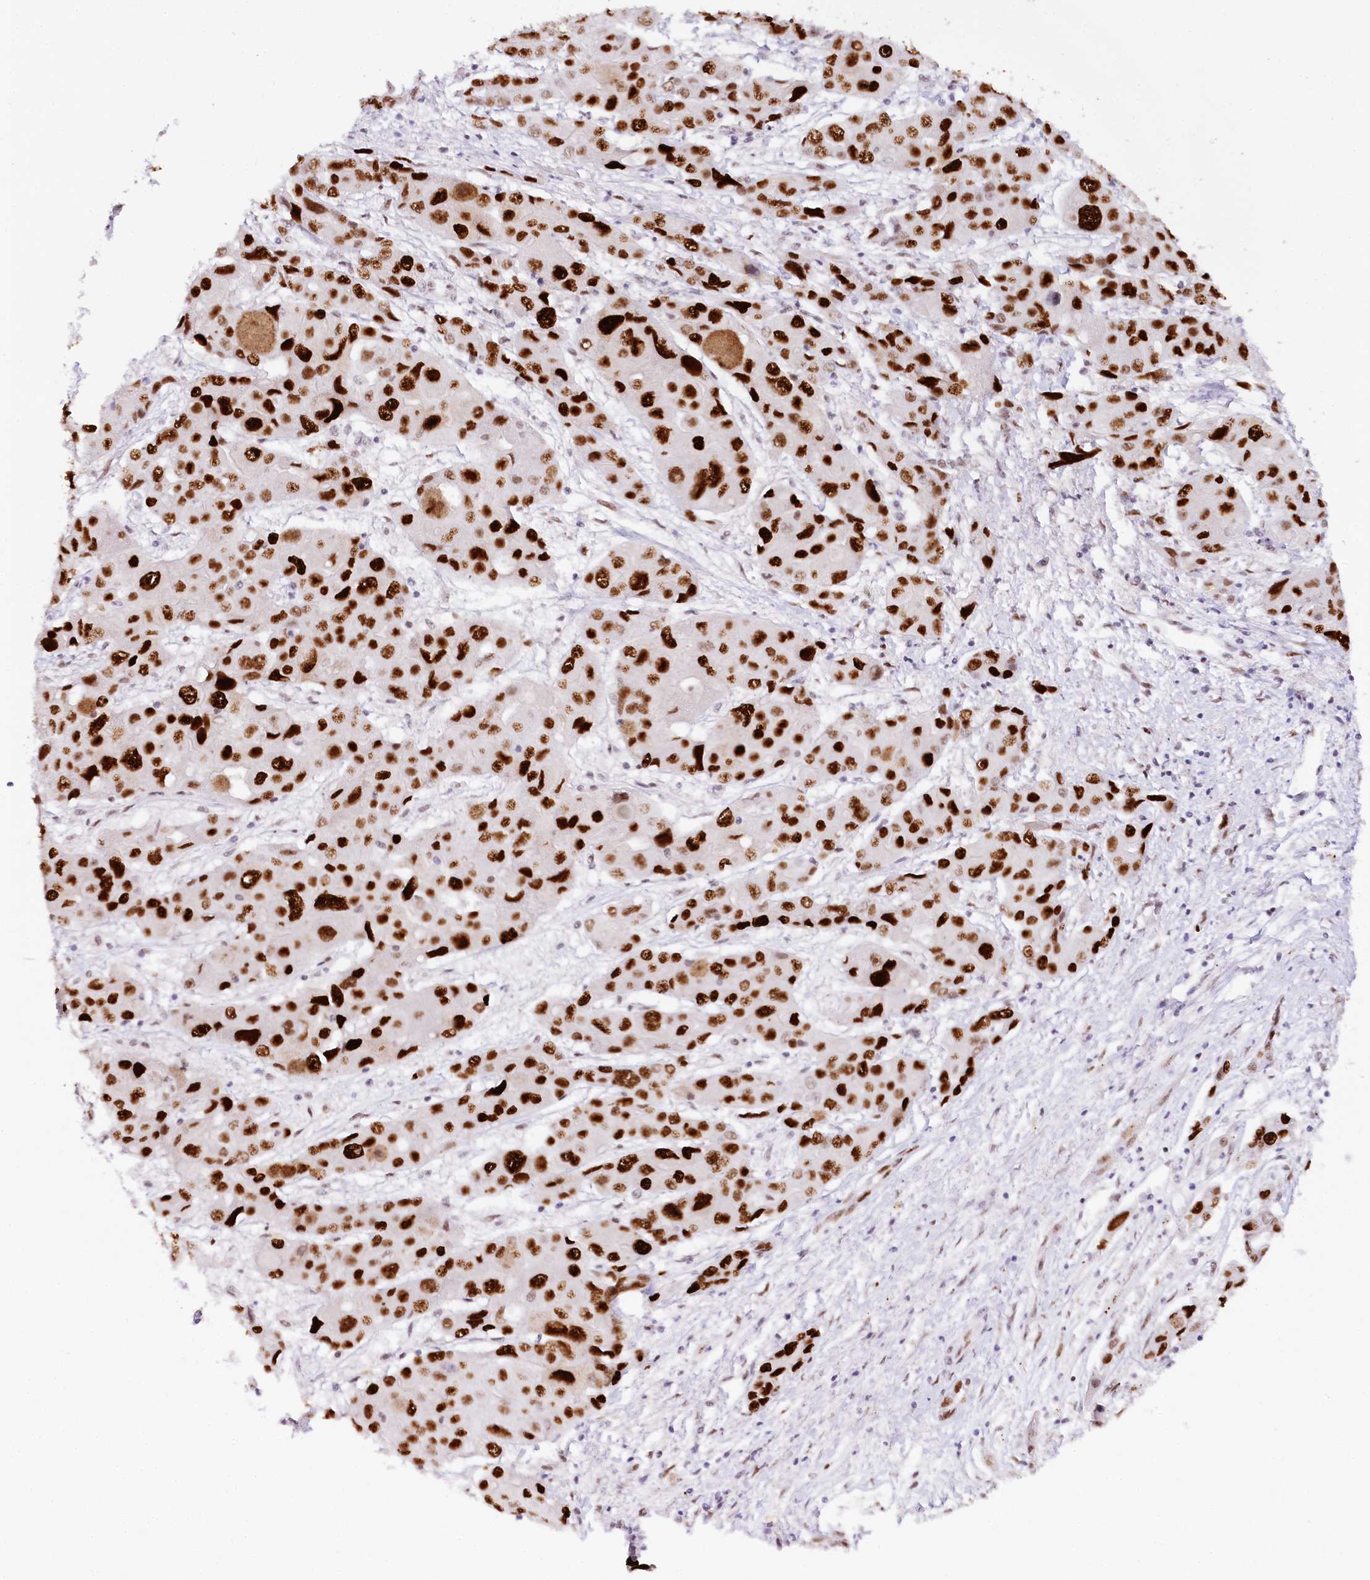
{"staining": {"intensity": "strong", "quantity": ">75%", "location": "nuclear"}, "tissue": "liver cancer", "cell_type": "Tumor cells", "image_type": "cancer", "snomed": [{"axis": "morphology", "description": "Cholangiocarcinoma"}, {"axis": "topography", "description": "Liver"}], "caption": "Protein staining reveals strong nuclear staining in approximately >75% of tumor cells in cholangiocarcinoma (liver).", "gene": "TP53", "patient": {"sex": "male", "age": 67}}